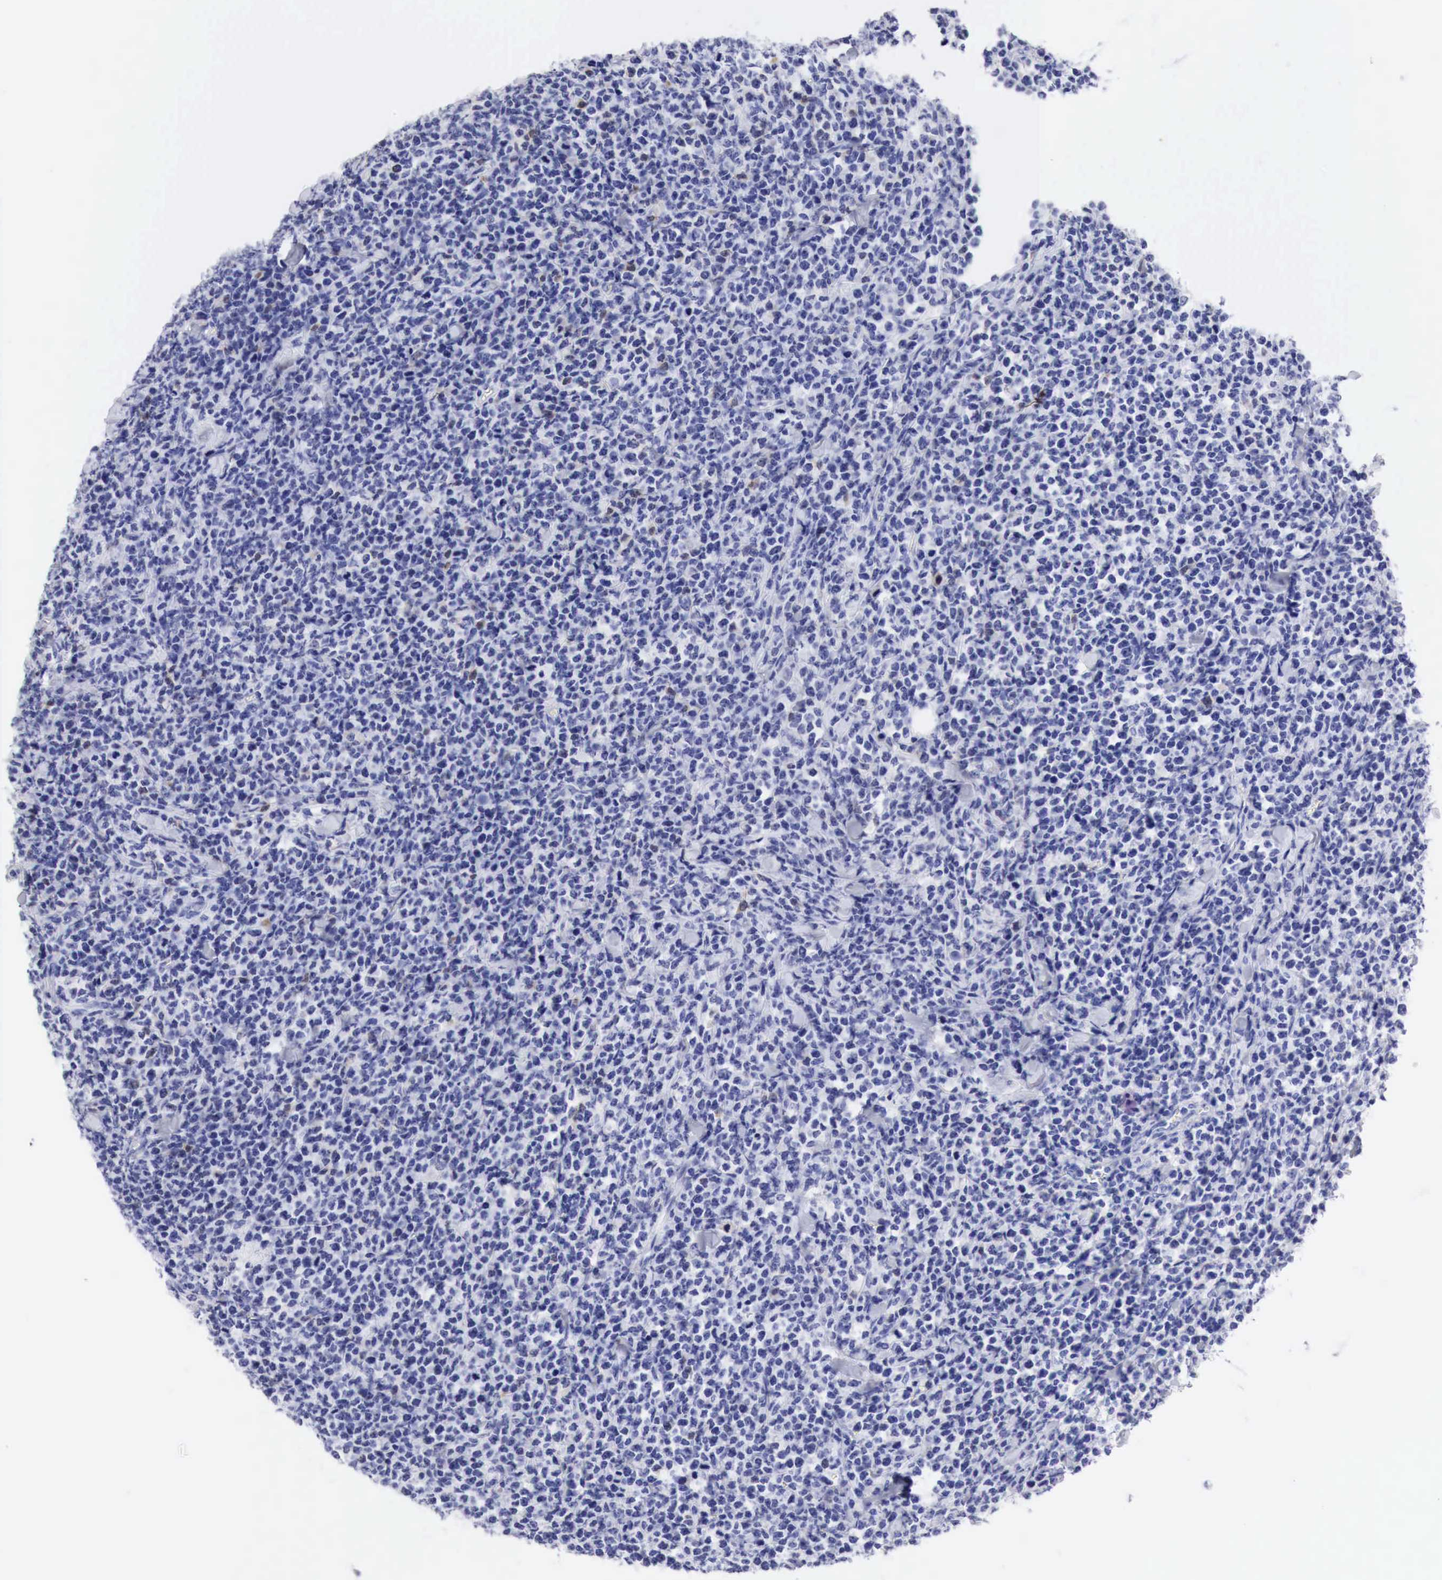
{"staining": {"intensity": "negative", "quantity": "none", "location": "none"}, "tissue": "lymphoma", "cell_type": "Tumor cells", "image_type": "cancer", "snomed": [{"axis": "morphology", "description": "Malignant lymphoma, non-Hodgkin's type, High grade"}, {"axis": "topography", "description": "Small intestine"}, {"axis": "topography", "description": "Colon"}], "caption": "Tumor cells are negative for protein expression in human lymphoma.", "gene": "CDKN2A", "patient": {"sex": "male", "age": 8}}